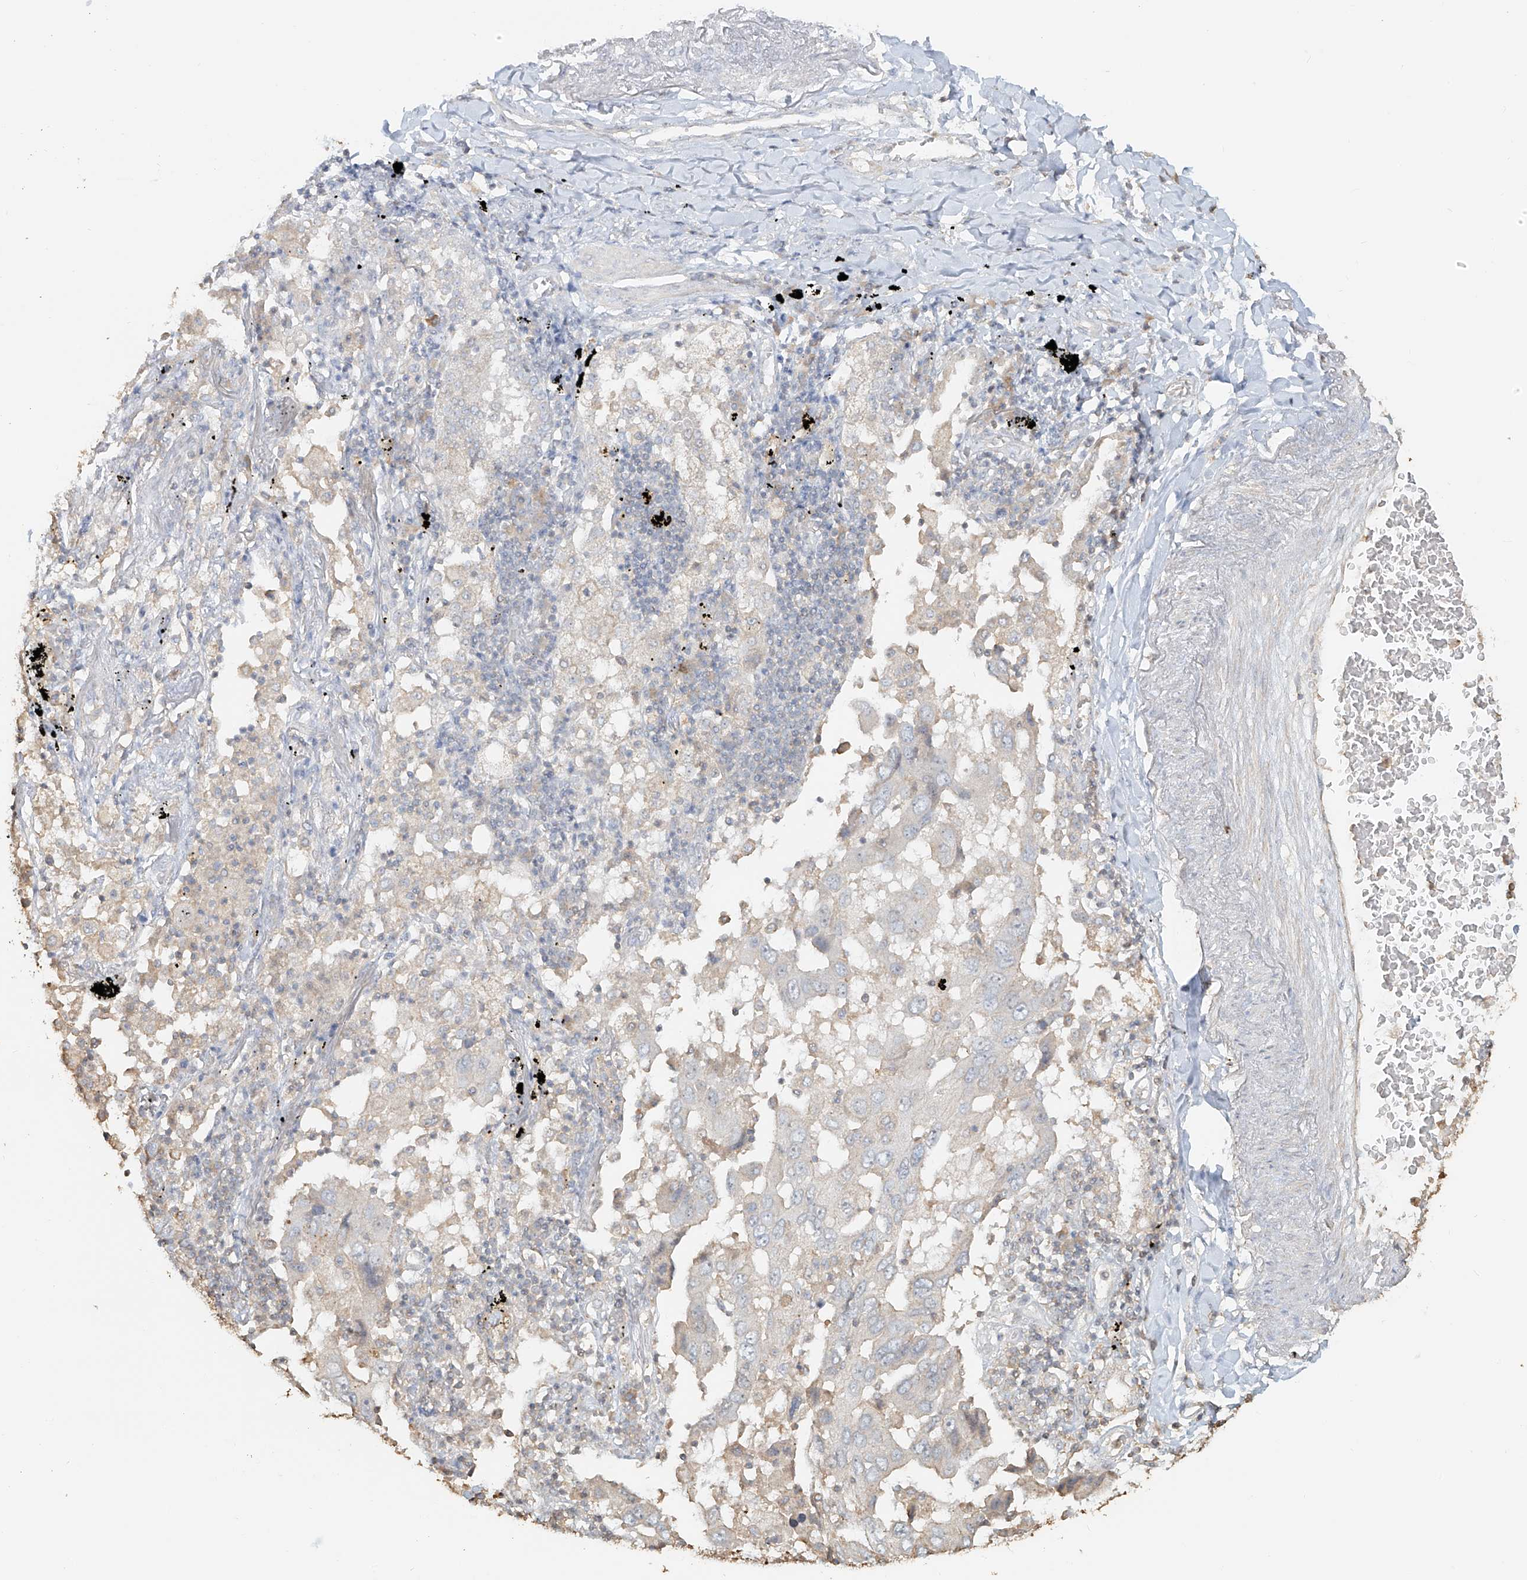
{"staining": {"intensity": "negative", "quantity": "none", "location": "none"}, "tissue": "lung cancer", "cell_type": "Tumor cells", "image_type": "cancer", "snomed": [{"axis": "morphology", "description": "Adenocarcinoma, NOS"}, {"axis": "topography", "description": "Lung"}], "caption": "Tumor cells are negative for protein expression in human lung cancer. (Stains: DAB IHC with hematoxylin counter stain, Microscopy: brightfield microscopy at high magnification).", "gene": "NPHS1", "patient": {"sex": "female", "age": 65}}